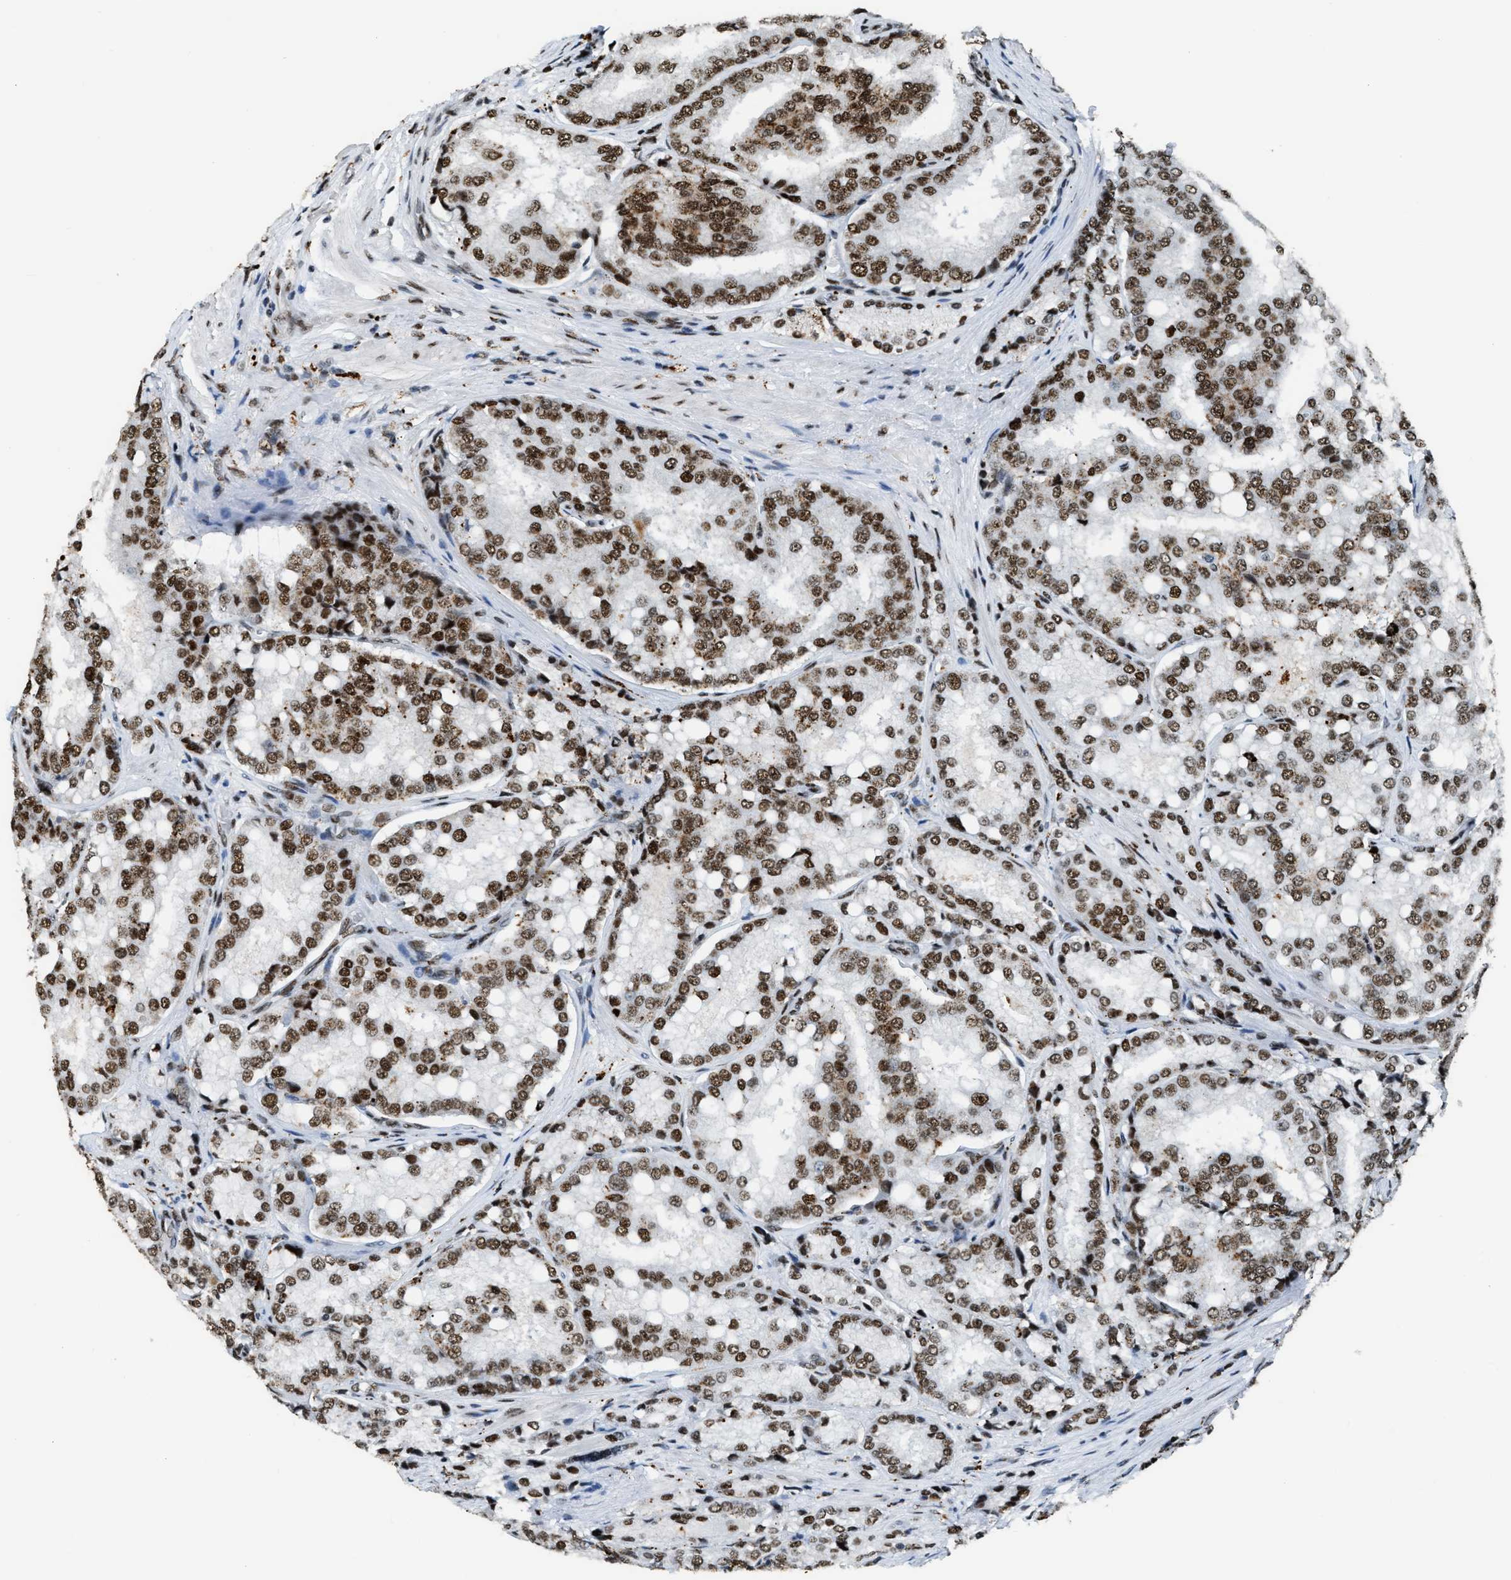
{"staining": {"intensity": "moderate", "quantity": ">75%", "location": "cytoplasmic/membranous,nuclear"}, "tissue": "prostate cancer", "cell_type": "Tumor cells", "image_type": "cancer", "snomed": [{"axis": "morphology", "description": "Adenocarcinoma, High grade"}, {"axis": "topography", "description": "Prostate"}], "caption": "Immunohistochemistry (IHC) image of neoplastic tissue: prostate cancer stained using immunohistochemistry reveals medium levels of moderate protein expression localized specifically in the cytoplasmic/membranous and nuclear of tumor cells, appearing as a cytoplasmic/membranous and nuclear brown color.", "gene": "NUMA1", "patient": {"sex": "male", "age": 50}}